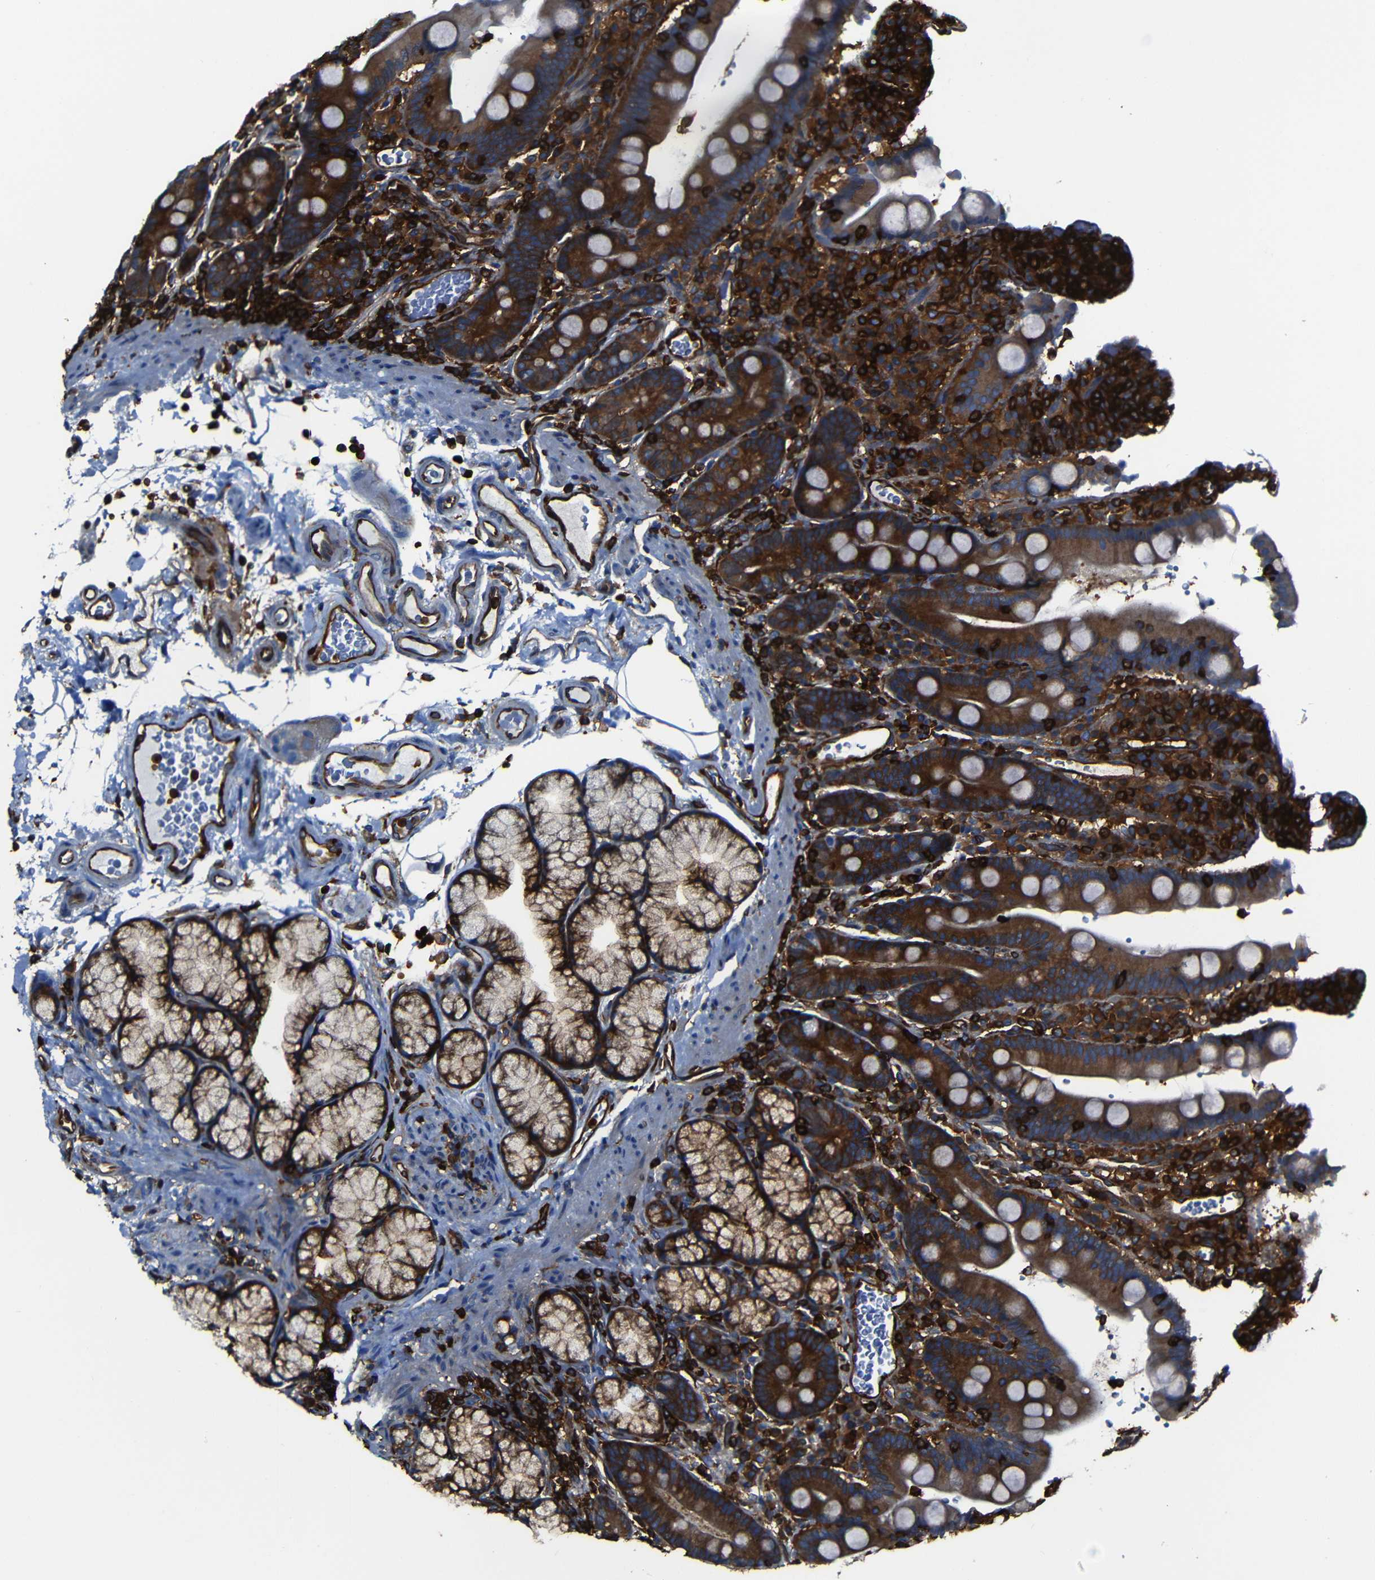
{"staining": {"intensity": "strong", "quantity": ">75%", "location": "cytoplasmic/membranous"}, "tissue": "duodenum", "cell_type": "Glandular cells", "image_type": "normal", "snomed": [{"axis": "morphology", "description": "Normal tissue, NOS"}, {"axis": "topography", "description": "Small intestine, NOS"}], "caption": "Protein expression analysis of benign duodenum displays strong cytoplasmic/membranous expression in approximately >75% of glandular cells. The protein of interest is stained brown, and the nuclei are stained in blue (DAB IHC with brightfield microscopy, high magnification).", "gene": "ARHGEF1", "patient": {"sex": "female", "age": 71}}